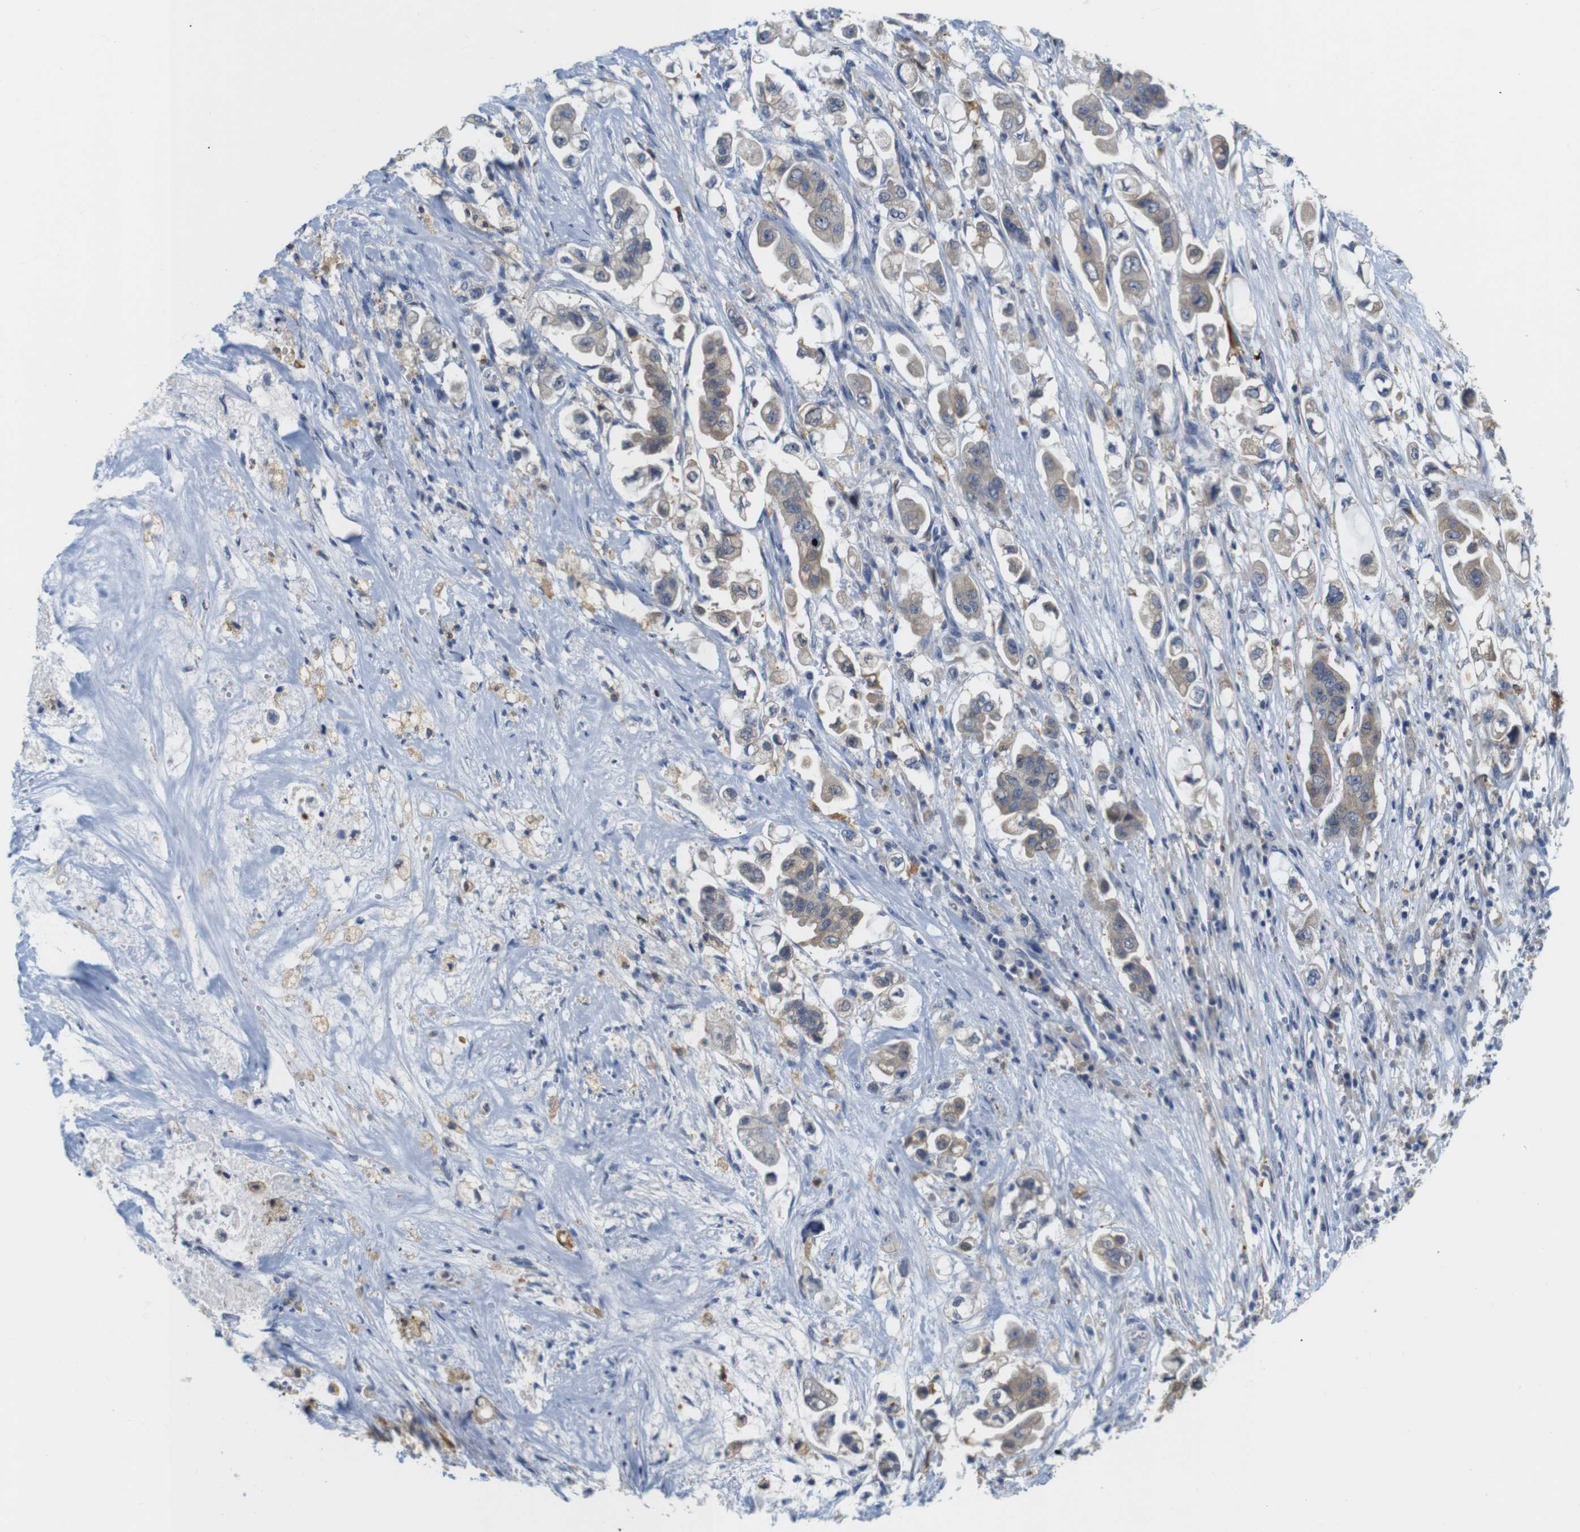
{"staining": {"intensity": "weak", "quantity": ">75%", "location": "cytoplasmic/membranous"}, "tissue": "stomach cancer", "cell_type": "Tumor cells", "image_type": "cancer", "snomed": [{"axis": "morphology", "description": "Adenocarcinoma, NOS"}, {"axis": "topography", "description": "Stomach"}], "caption": "Tumor cells exhibit weak cytoplasmic/membranous staining in about >75% of cells in stomach cancer.", "gene": "NEBL", "patient": {"sex": "male", "age": 62}}